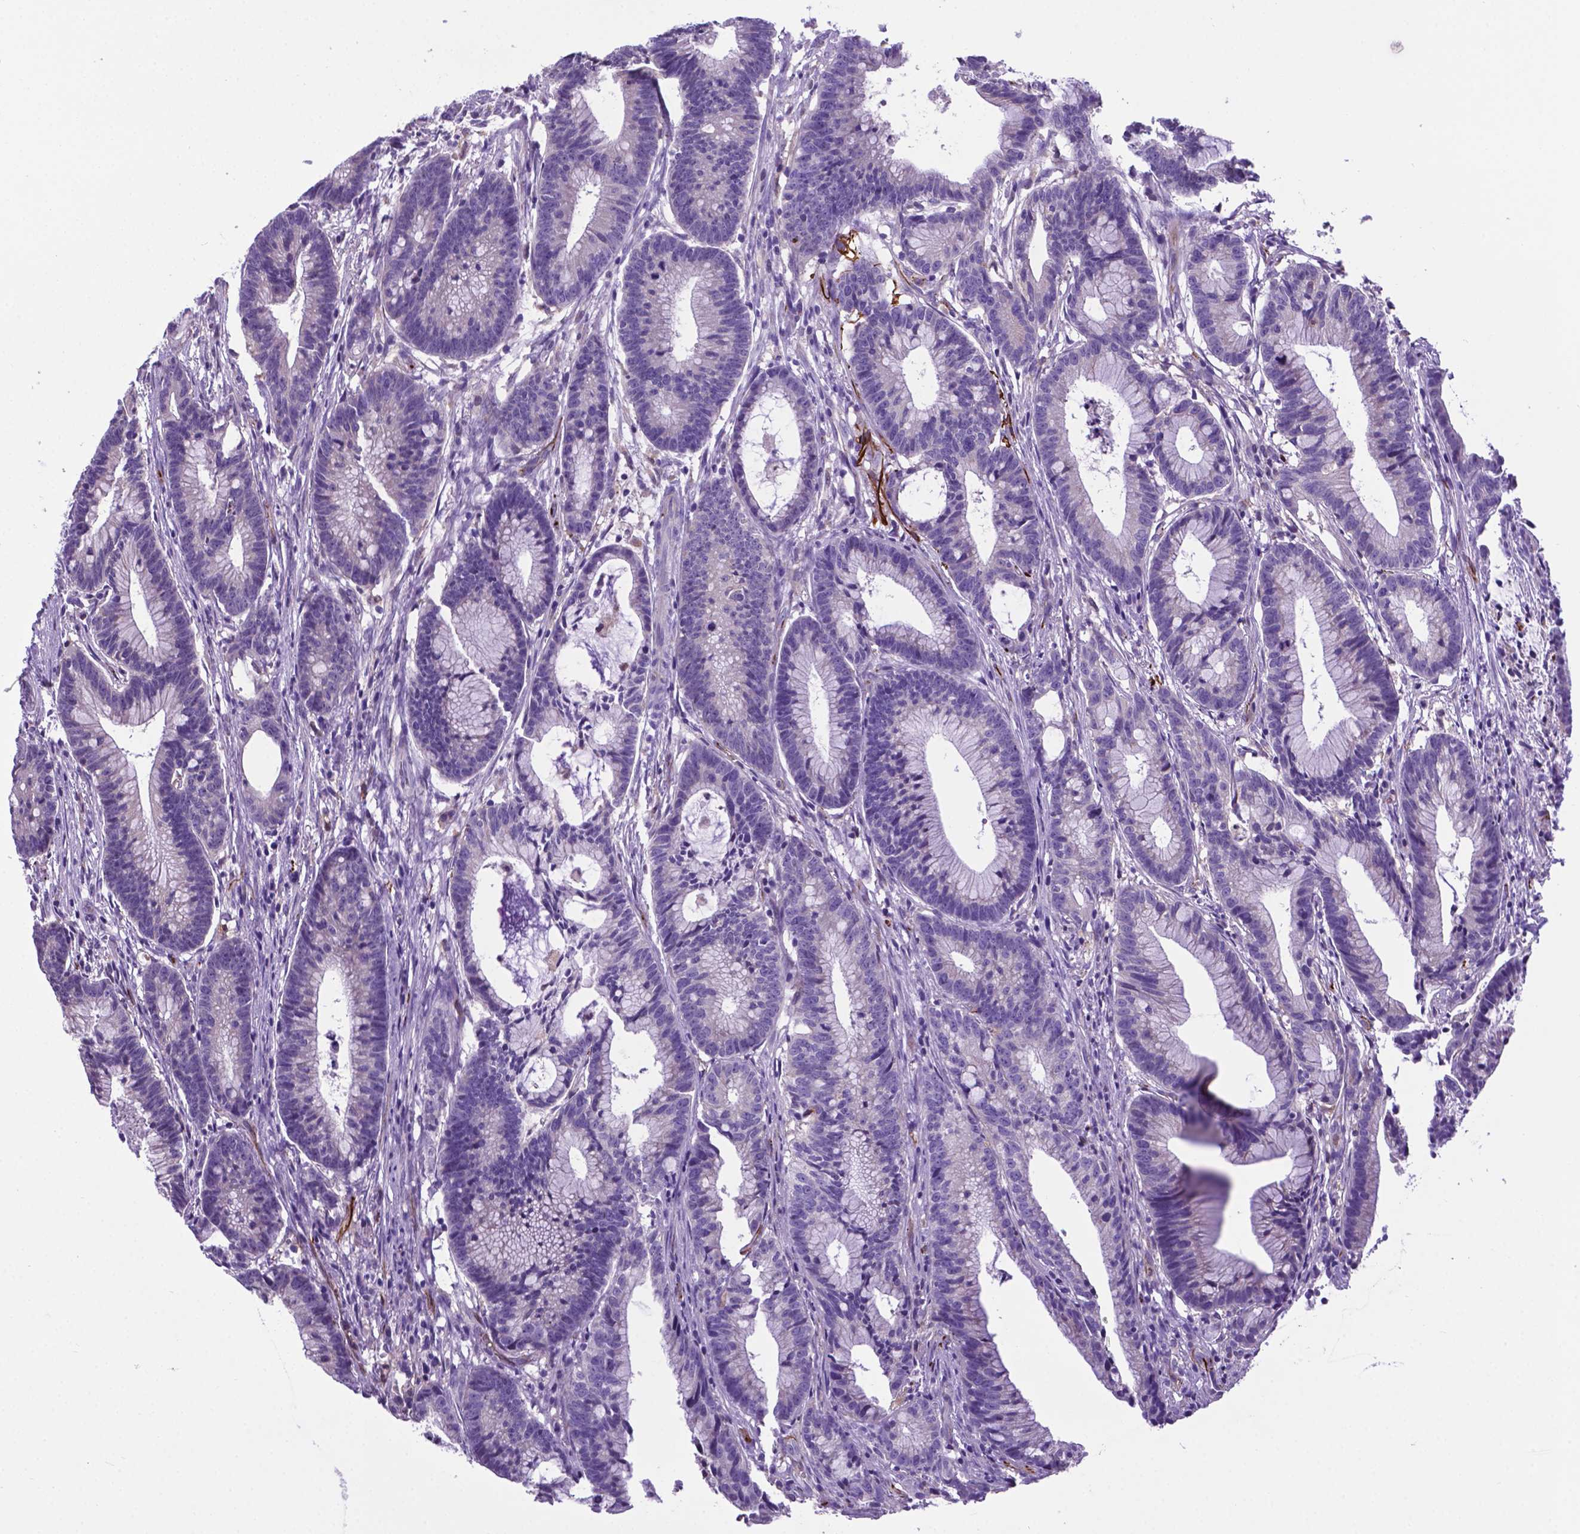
{"staining": {"intensity": "negative", "quantity": "none", "location": "none"}, "tissue": "colorectal cancer", "cell_type": "Tumor cells", "image_type": "cancer", "snomed": [{"axis": "morphology", "description": "Adenocarcinoma, NOS"}, {"axis": "topography", "description": "Colon"}], "caption": "Tumor cells are negative for protein expression in human adenocarcinoma (colorectal). (DAB immunohistochemistry (IHC) with hematoxylin counter stain).", "gene": "LZTR1", "patient": {"sex": "female", "age": 78}}